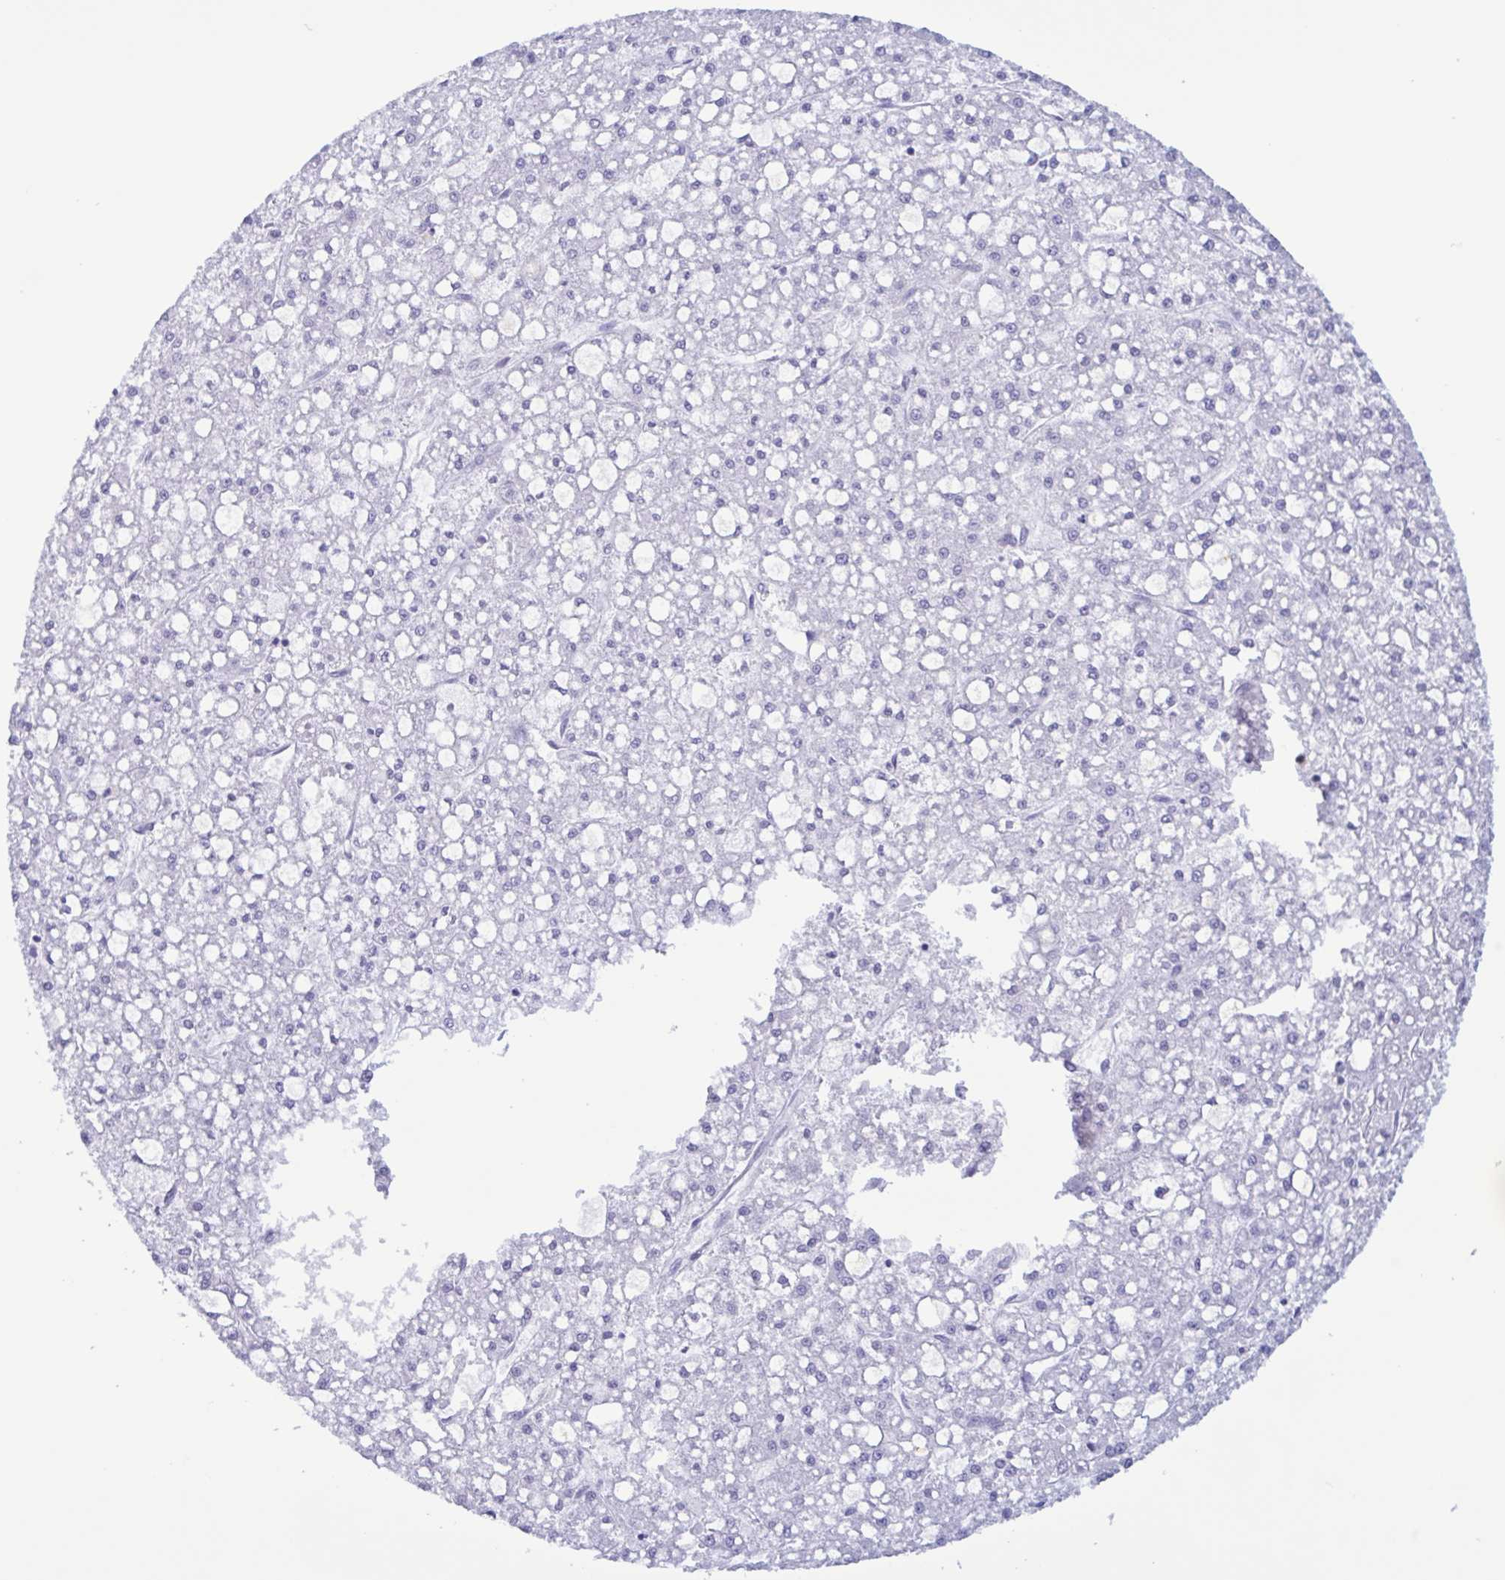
{"staining": {"intensity": "negative", "quantity": "none", "location": "none"}, "tissue": "liver cancer", "cell_type": "Tumor cells", "image_type": "cancer", "snomed": [{"axis": "morphology", "description": "Carcinoma, Hepatocellular, NOS"}, {"axis": "topography", "description": "Liver"}], "caption": "Immunohistochemistry (IHC) of human liver cancer reveals no positivity in tumor cells.", "gene": "LTF", "patient": {"sex": "male", "age": 67}}